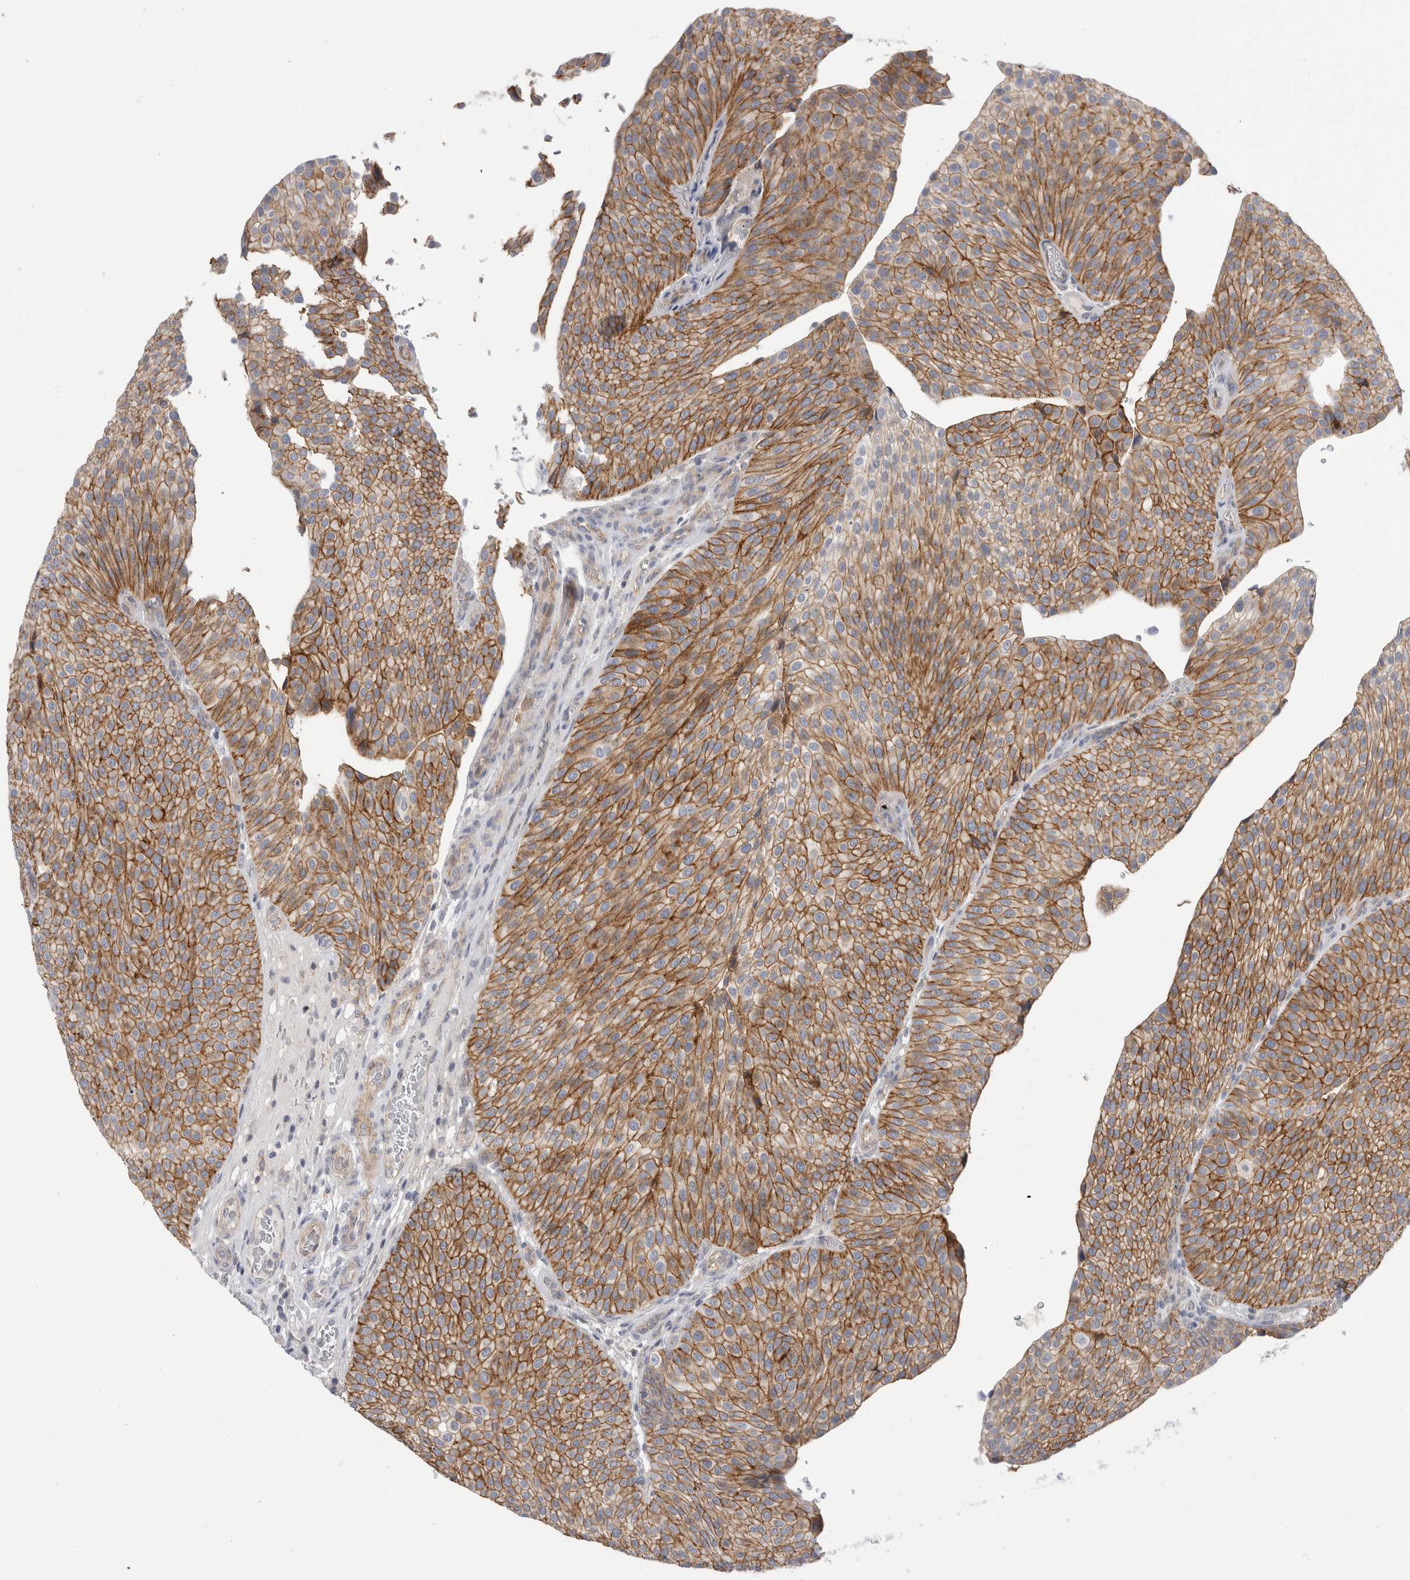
{"staining": {"intensity": "moderate", "quantity": ">75%", "location": "cytoplasmic/membranous"}, "tissue": "urothelial cancer", "cell_type": "Tumor cells", "image_type": "cancer", "snomed": [{"axis": "morphology", "description": "Normal tissue, NOS"}, {"axis": "morphology", "description": "Urothelial carcinoma, Low grade"}, {"axis": "topography", "description": "Smooth muscle"}, {"axis": "topography", "description": "Urinary bladder"}], "caption": "A micrograph showing moderate cytoplasmic/membranous staining in about >75% of tumor cells in low-grade urothelial carcinoma, as visualized by brown immunohistochemical staining.", "gene": "VANGL1", "patient": {"sex": "male", "age": 60}}